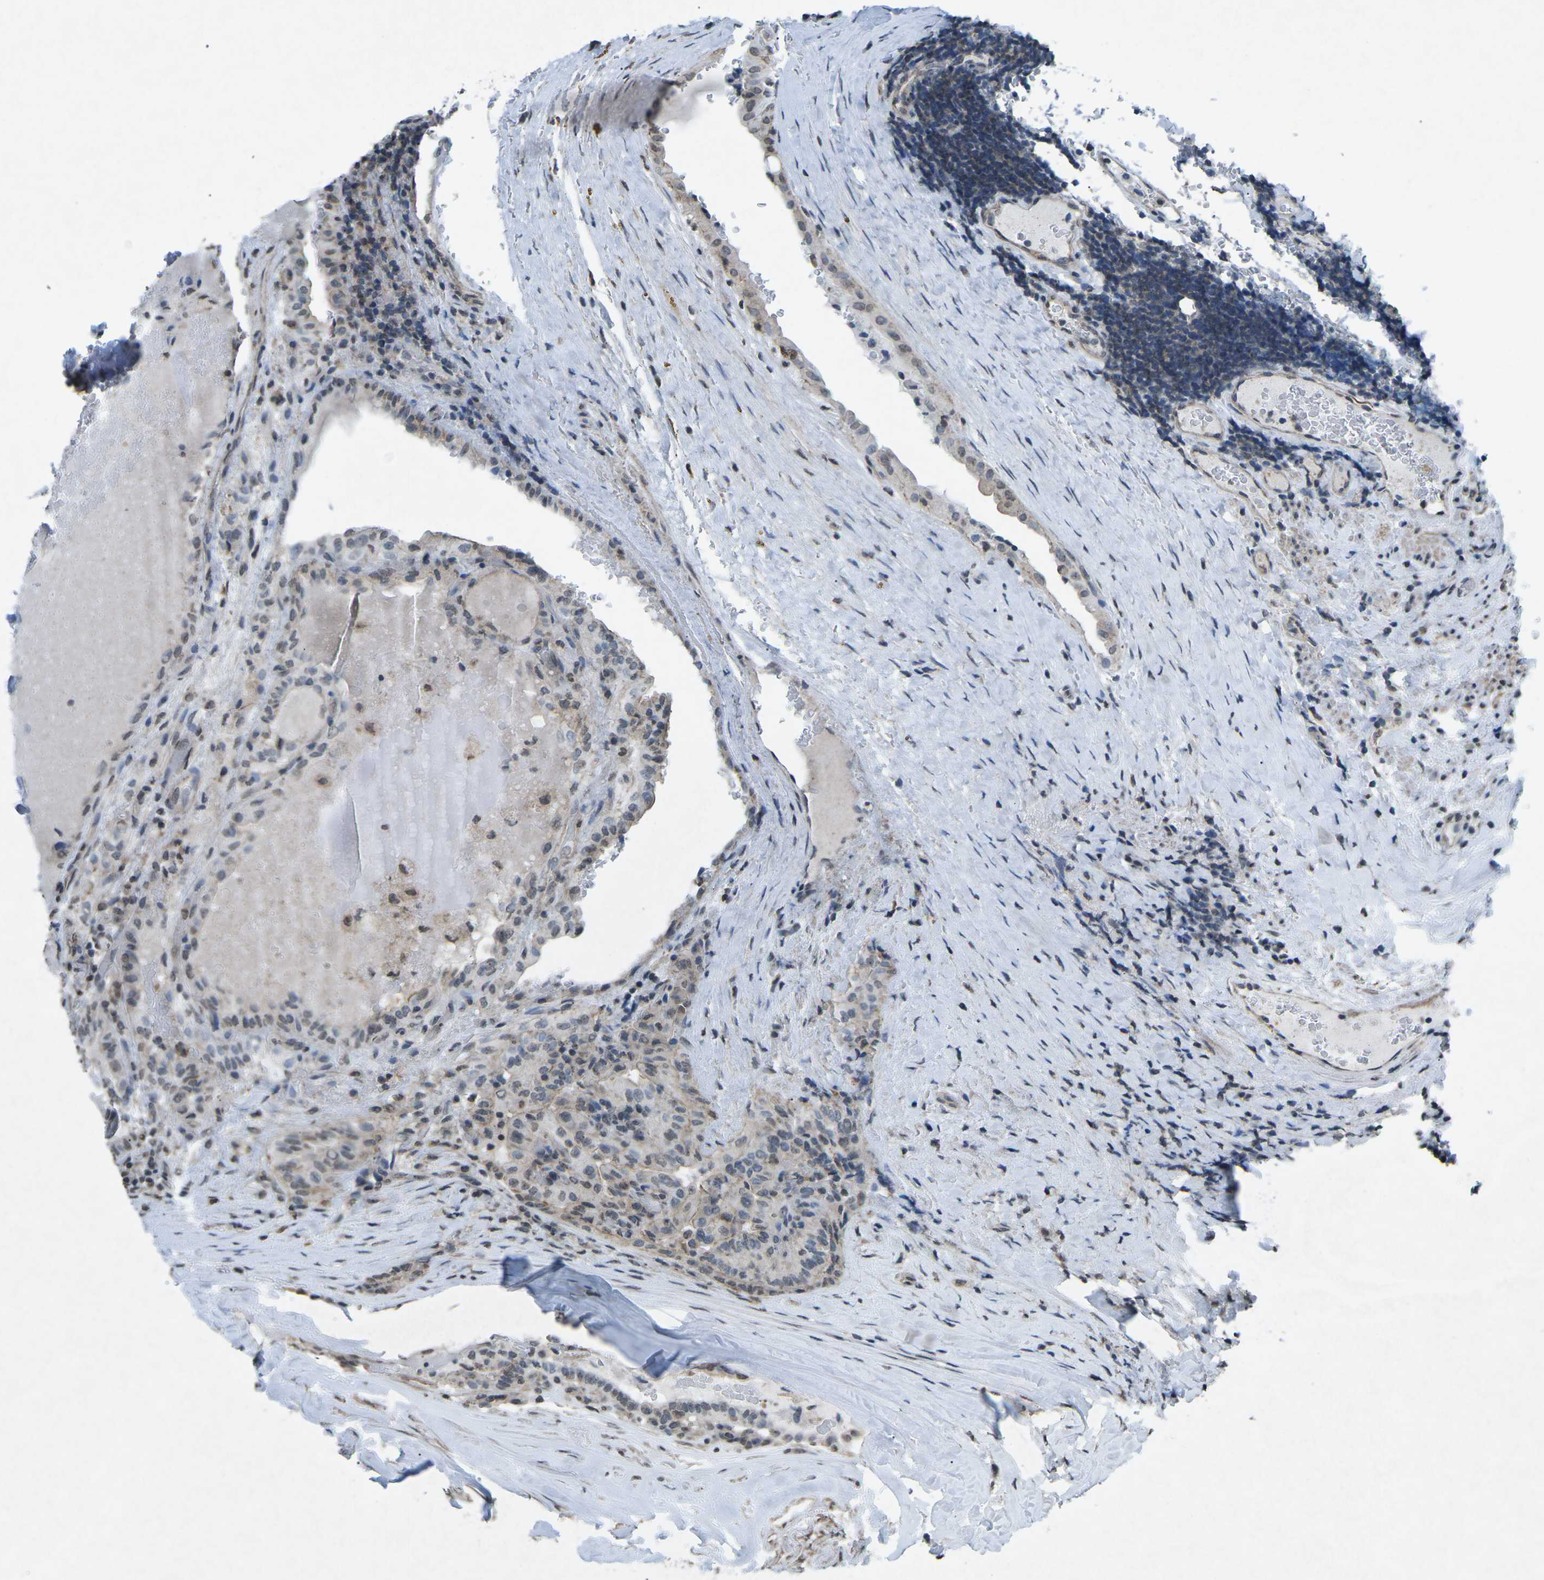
{"staining": {"intensity": "weak", "quantity": "25%-75%", "location": "cytoplasmic/membranous,nuclear"}, "tissue": "thyroid cancer", "cell_type": "Tumor cells", "image_type": "cancer", "snomed": [{"axis": "morphology", "description": "Papillary adenocarcinoma, NOS"}, {"axis": "topography", "description": "Thyroid gland"}], "caption": "Protein staining of thyroid cancer (papillary adenocarcinoma) tissue demonstrates weak cytoplasmic/membranous and nuclear positivity in about 25%-75% of tumor cells.", "gene": "TFR2", "patient": {"sex": "male", "age": 77}}